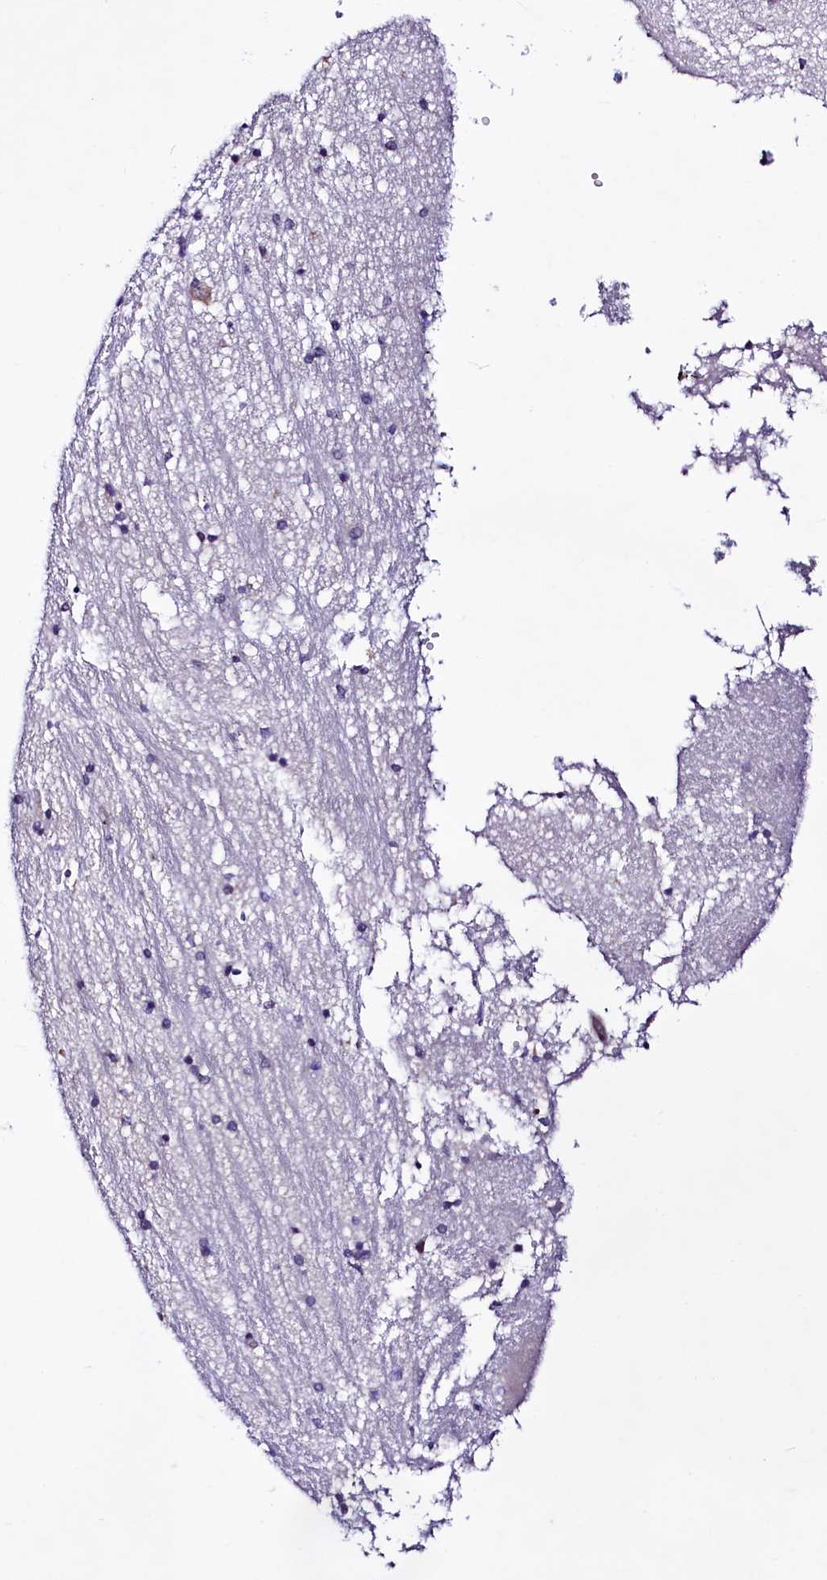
{"staining": {"intensity": "negative", "quantity": "none", "location": "none"}, "tissue": "hippocampus", "cell_type": "Glial cells", "image_type": "normal", "snomed": [{"axis": "morphology", "description": "Normal tissue, NOS"}, {"axis": "topography", "description": "Hippocampus"}], "caption": "Immunohistochemistry of unremarkable human hippocampus displays no positivity in glial cells. Nuclei are stained in blue.", "gene": "LEUTX", "patient": {"sex": "male", "age": 45}}